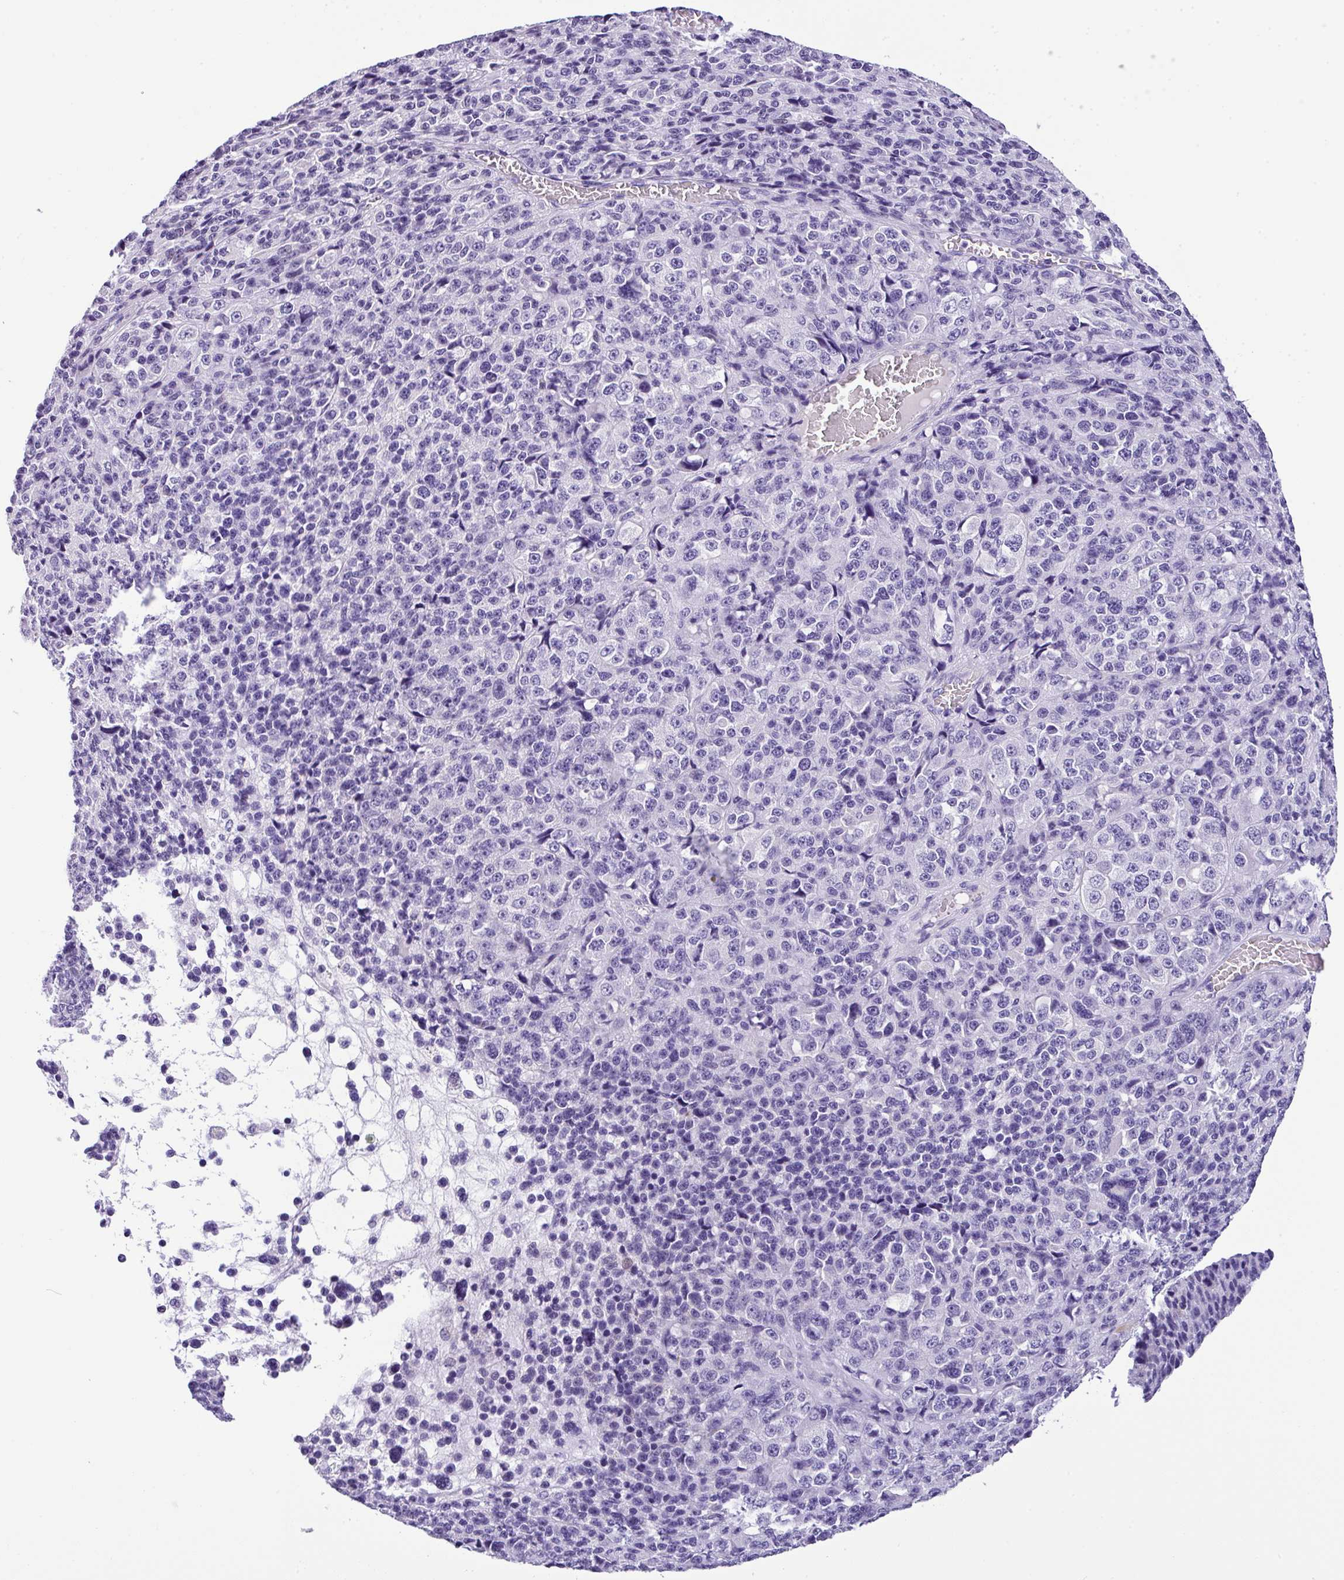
{"staining": {"intensity": "negative", "quantity": "none", "location": "none"}, "tissue": "melanoma", "cell_type": "Tumor cells", "image_type": "cancer", "snomed": [{"axis": "morphology", "description": "Malignant melanoma, Metastatic site"}, {"axis": "topography", "description": "Brain"}], "caption": "This is an immunohistochemistry (IHC) image of melanoma. There is no staining in tumor cells.", "gene": "MUC21", "patient": {"sex": "female", "age": 56}}